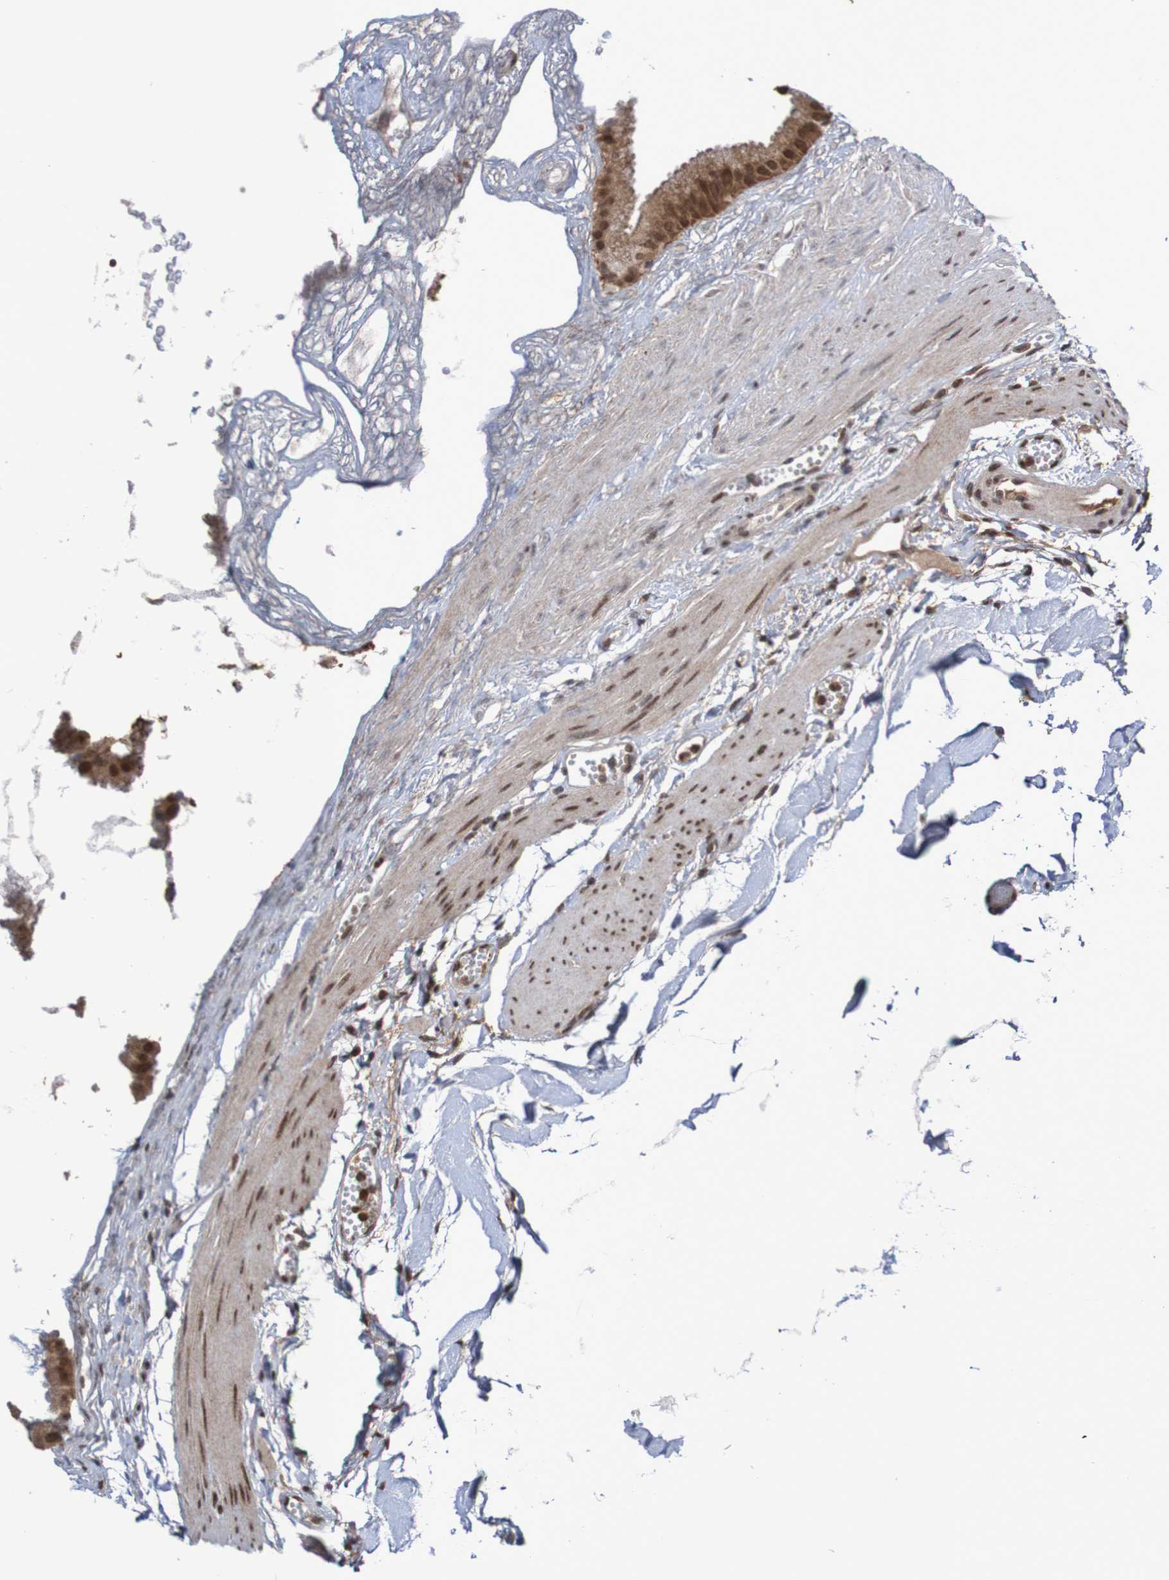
{"staining": {"intensity": "moderate", "quantity": ">75%", "location": "cytoplasmic/membranous,nuclear"}, "tissue": "gallbladder", "cell_type": "Glandular cells", "image_type": "normal", "snomed": [{"axis": "morphology", "description": "Normal tissue, NOS"}, {"axis": "topography", "description": "Gallbladder"}], "caption": "This histopathology image demonstrates immunohistochemistry (IHC) staining of unremarkable human gallbladder, with medium moderate cytoplasmic/membranous,nuclear staining in about >75% of glandular cells.", "gene": "ITLN1", "patient": {"sex": "female", "age": 64}}